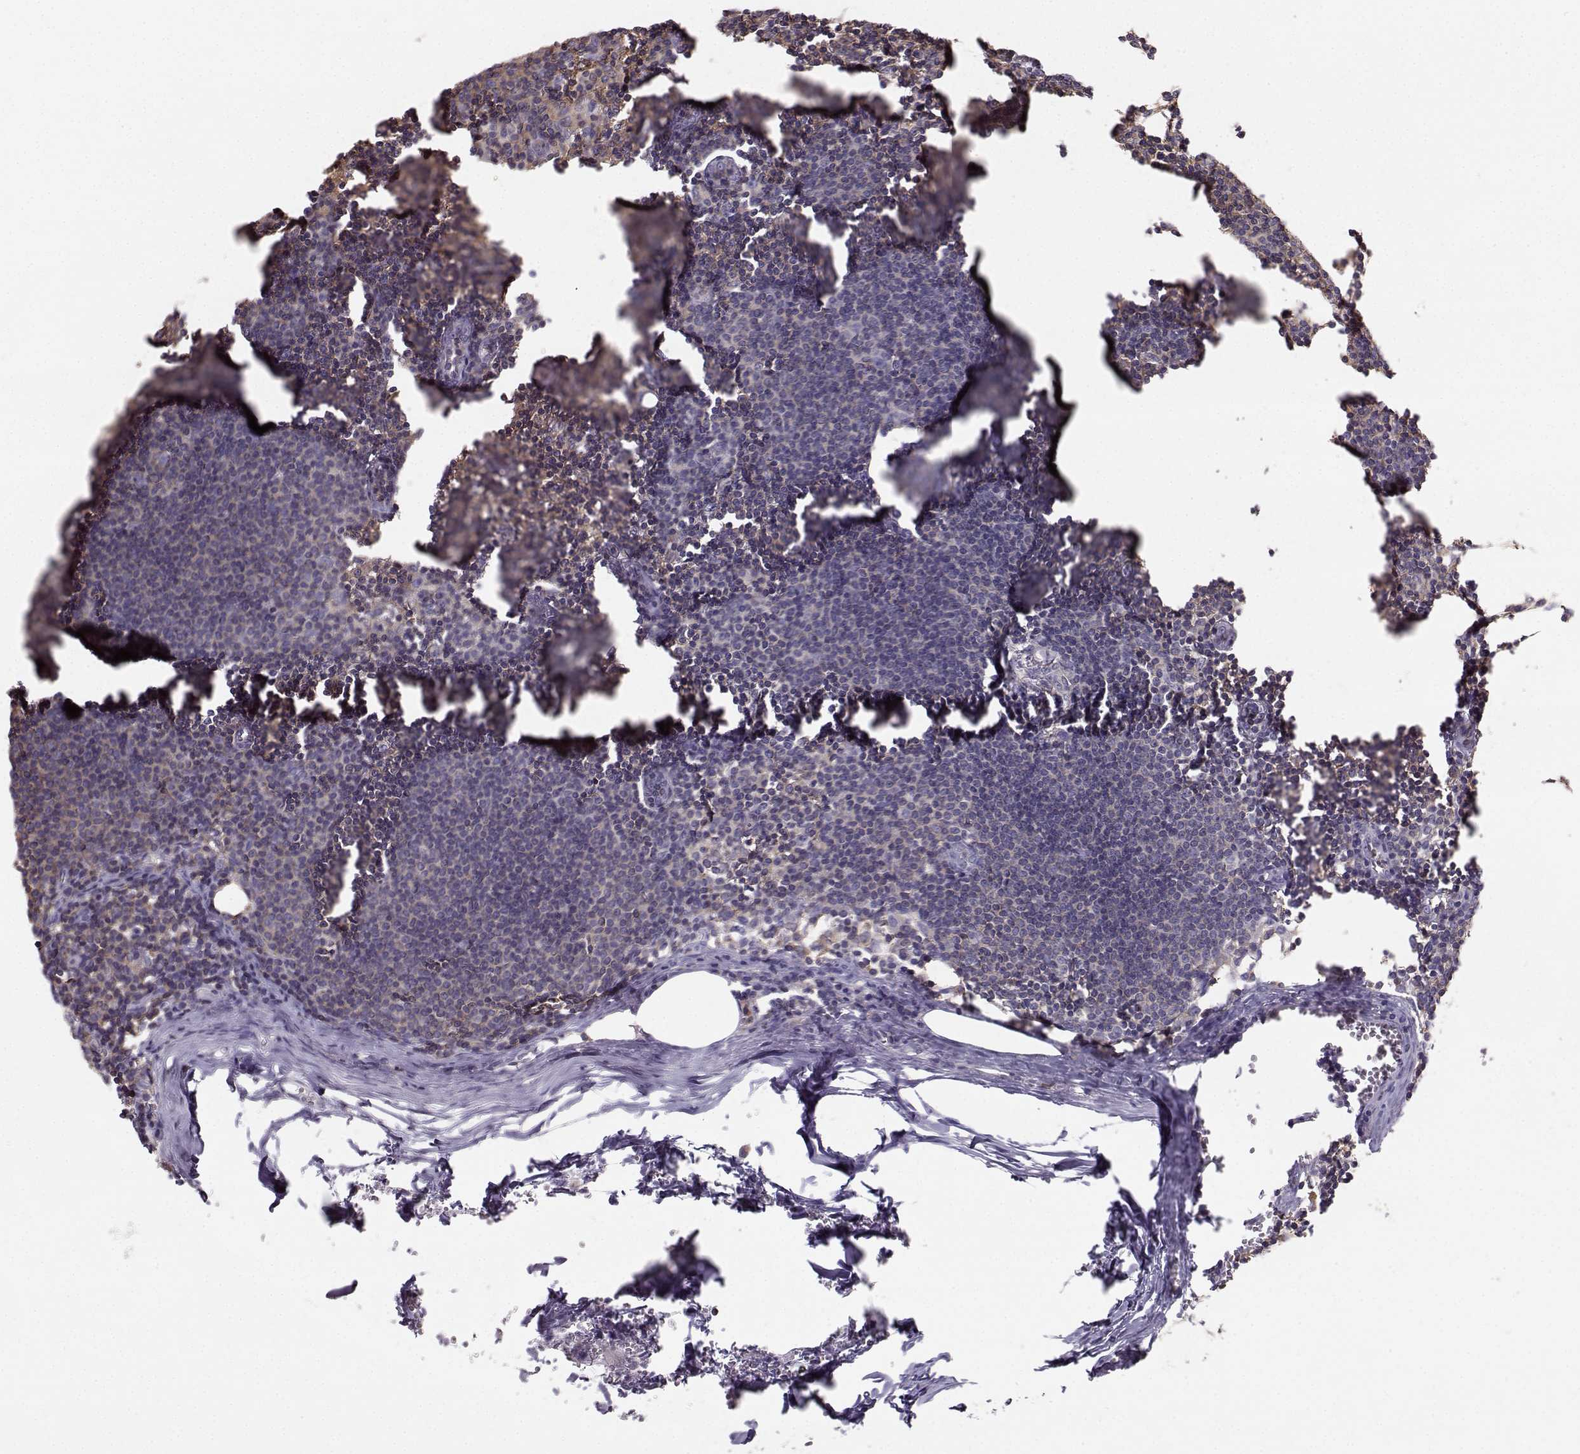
{"staining": {"intensity": "negative", "quantity": "none", "location": "none"}, "tissue": "lymph node", "cell_type": "Germinal center cells", "image_type": "normal", "snomed": [{"axis": "morphology", "description": "Normal tissue, NOS"}, {"axis": "topography", "description": "Lymph node"}], "caption": "The immunohistochemistry photomicrograph has no significant expression in germinal center cells of lymph node.", "gene": "ZBTB32", "patient": {"sex": "male", "age": 59}}